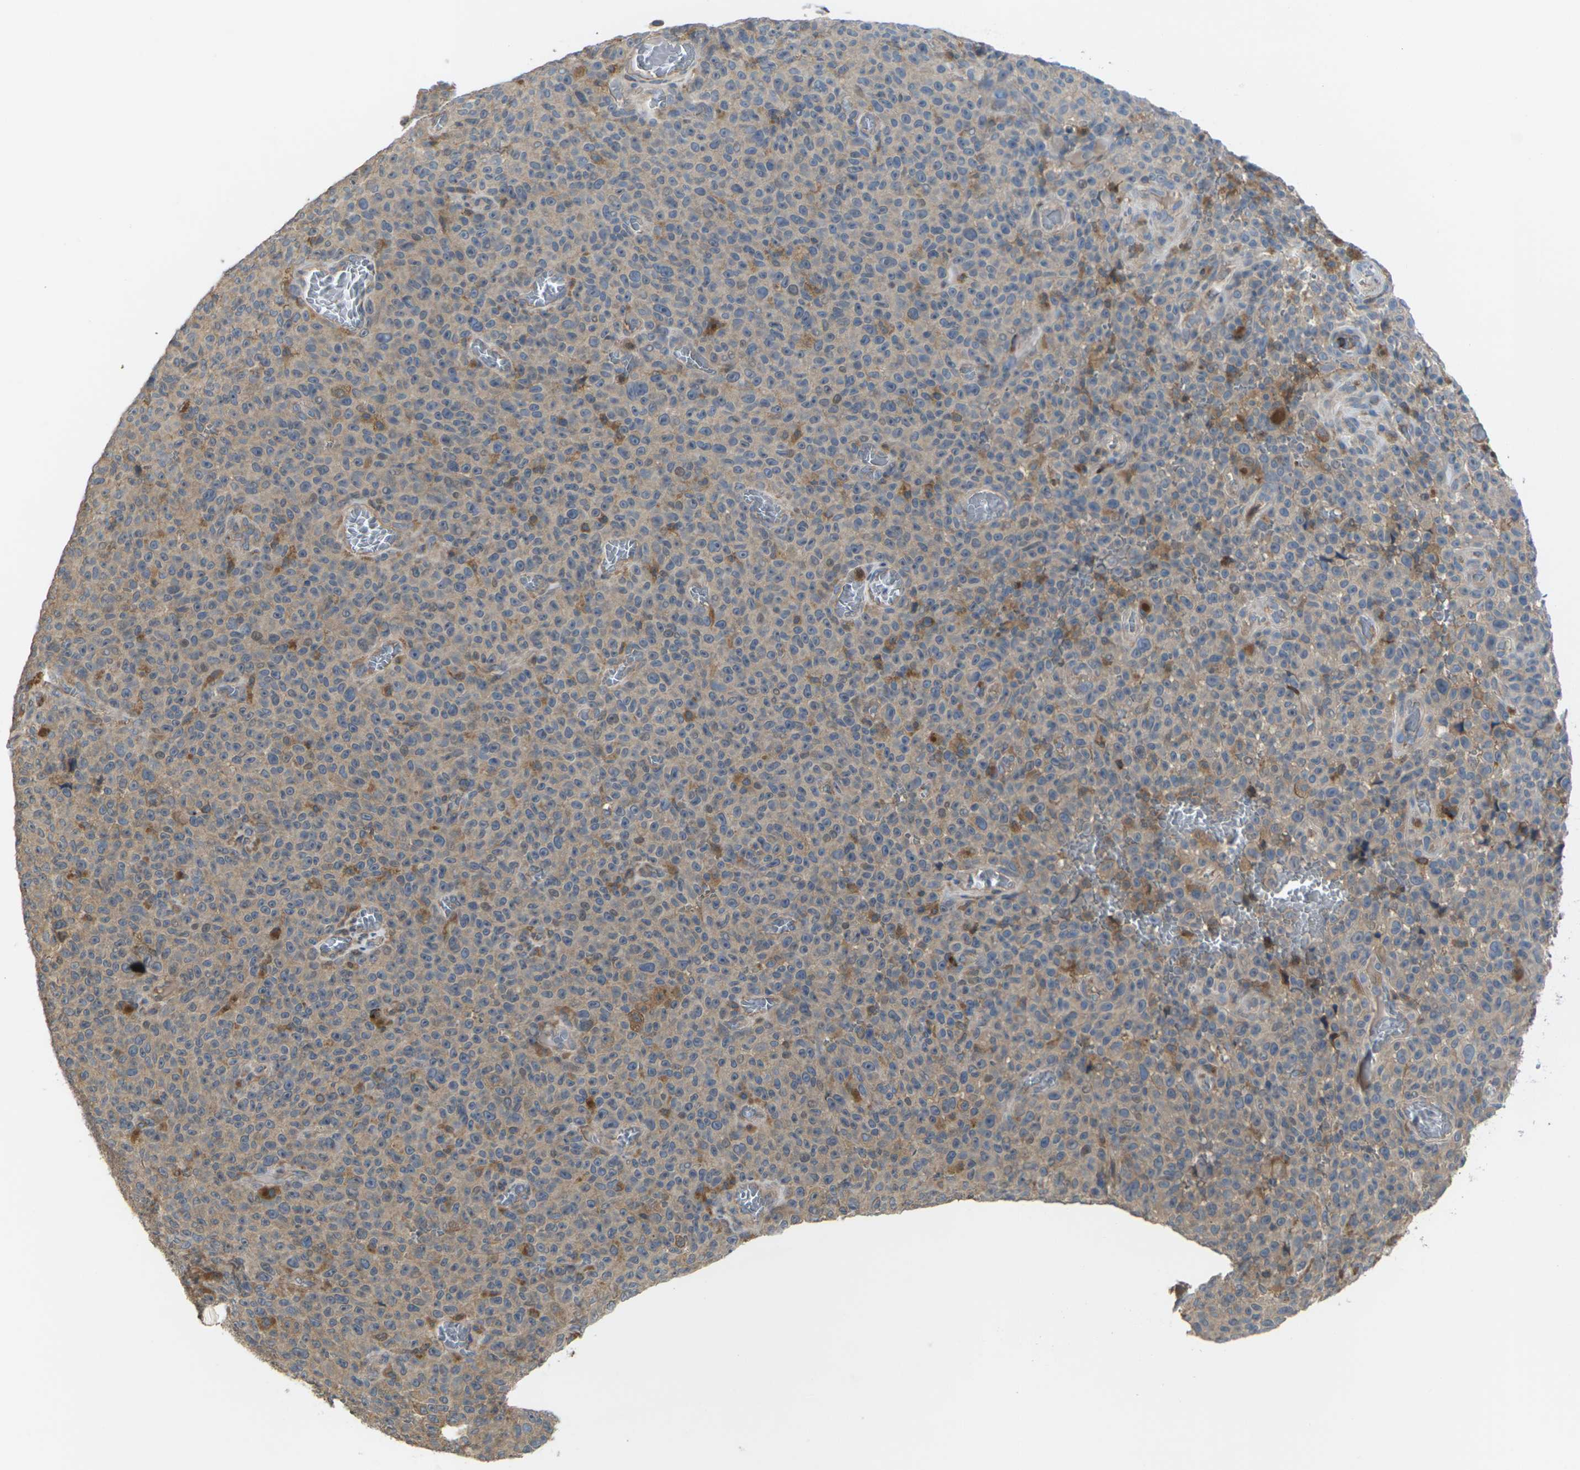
{"staining": {"intensity": "weak", "quantity": ">75%", "location": "cytoplasmic/membranous"}, "tissue": "melanoma", "cell_type": "Tumor cells", "image_type": "cancer", "snomed": [{"axis": "morphology", "description": "Malignant melanoma, NOS"}, {"axis": "topography", "description": "Skin"}], "caption": "Protein staining demonstrates weak cytoplasmic/membranous expression in about >75% of tumor cells in melanoma.", "gene": "TIAM1", "patient": {"sex": "female", "age": 82}}